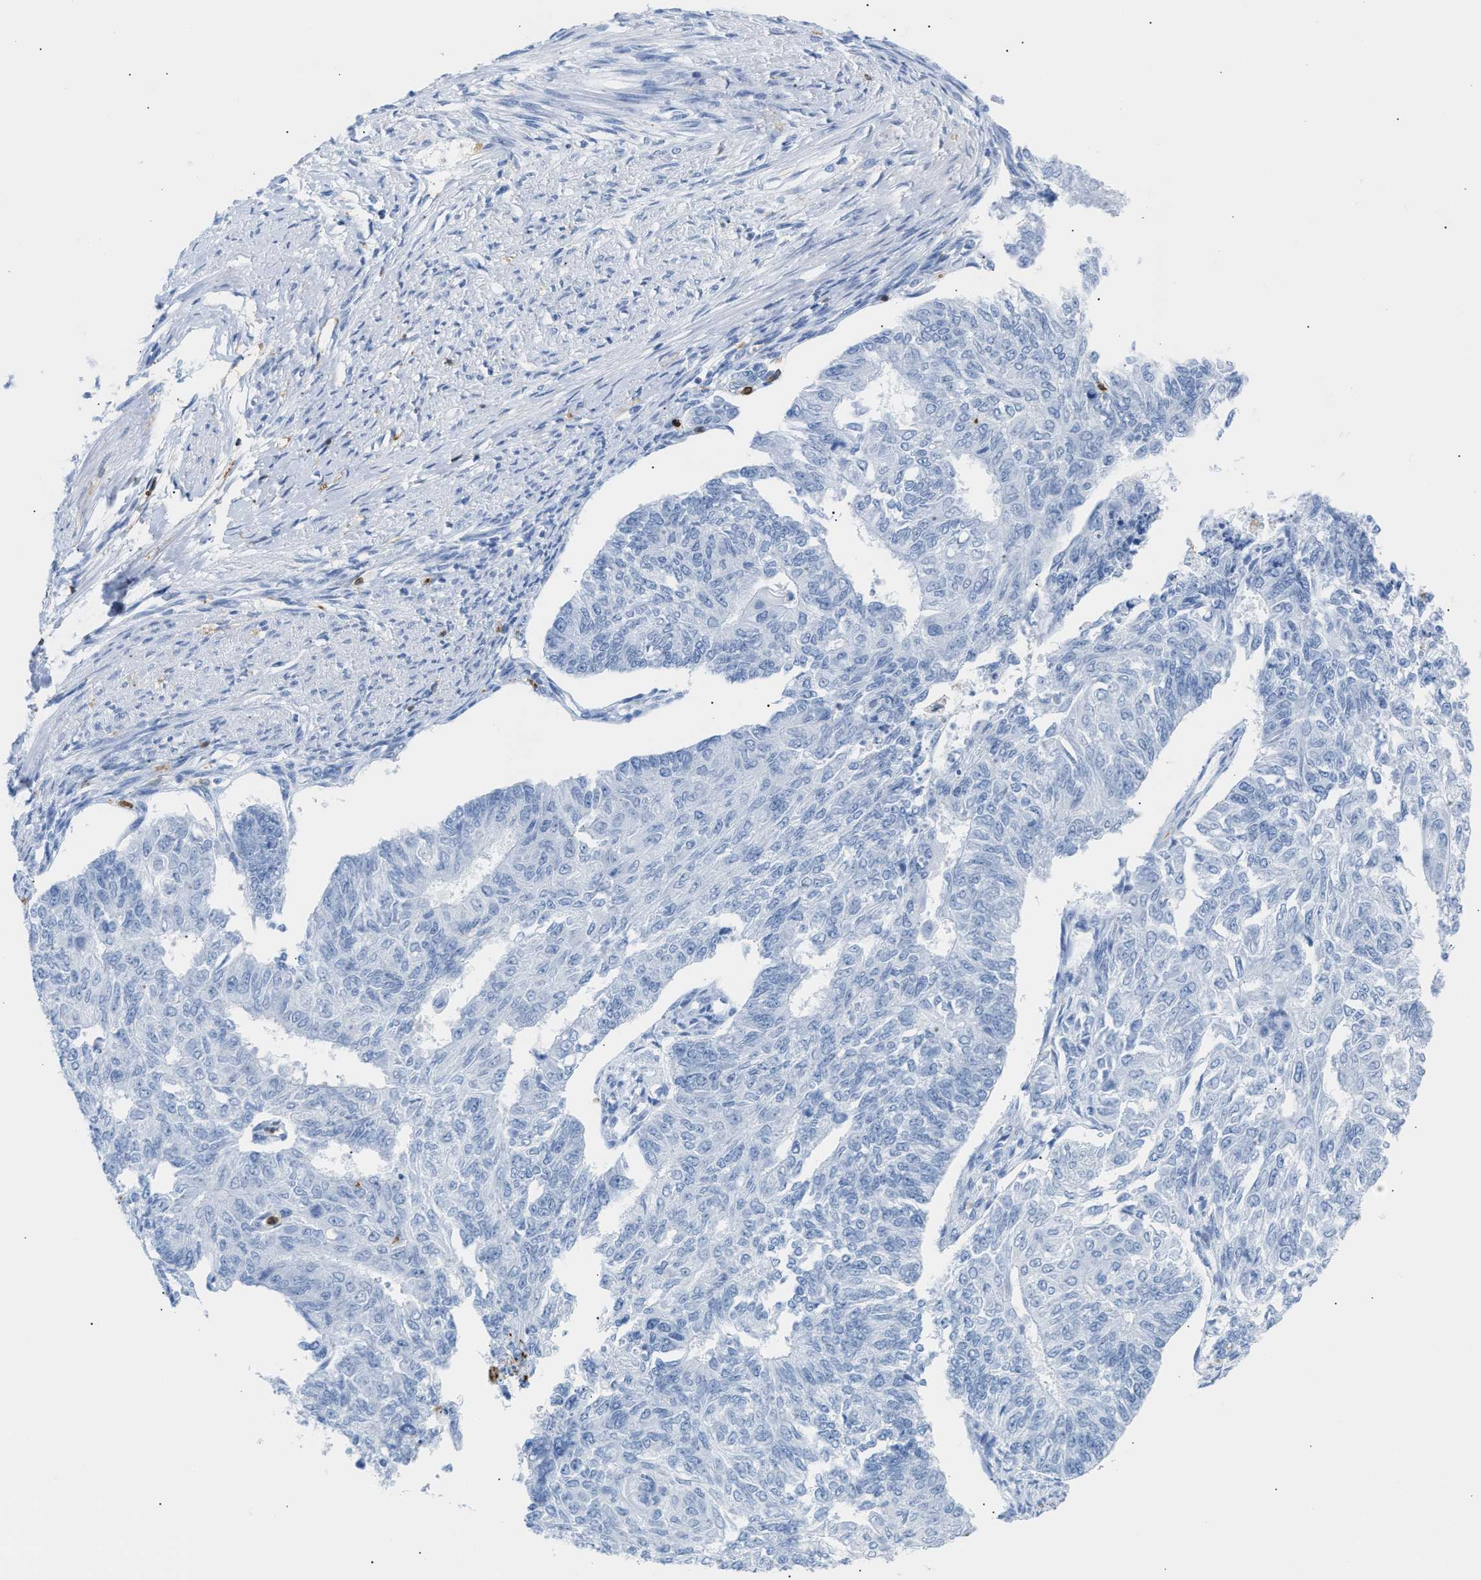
{"staining": {"intensity": "negative", "quantity": "none", "location": "none"}, "tissue": "endometrial cancer", "cell_type": "Tumor cells", "image_type": "cancer", "snomed": [{"axis": "morphology", "description": "Adenocarcinoma, NOS"}, {"axis": "topography", "description": "Endometrium"}], "caption": "This is an immunohistochemistry (IHC) micrograph of human endometrial cancer (adenocarcinoma). There is no positivity in tumor cells.", "gene": "LCP1", "patient": {"sex": "female", "age": 32}}